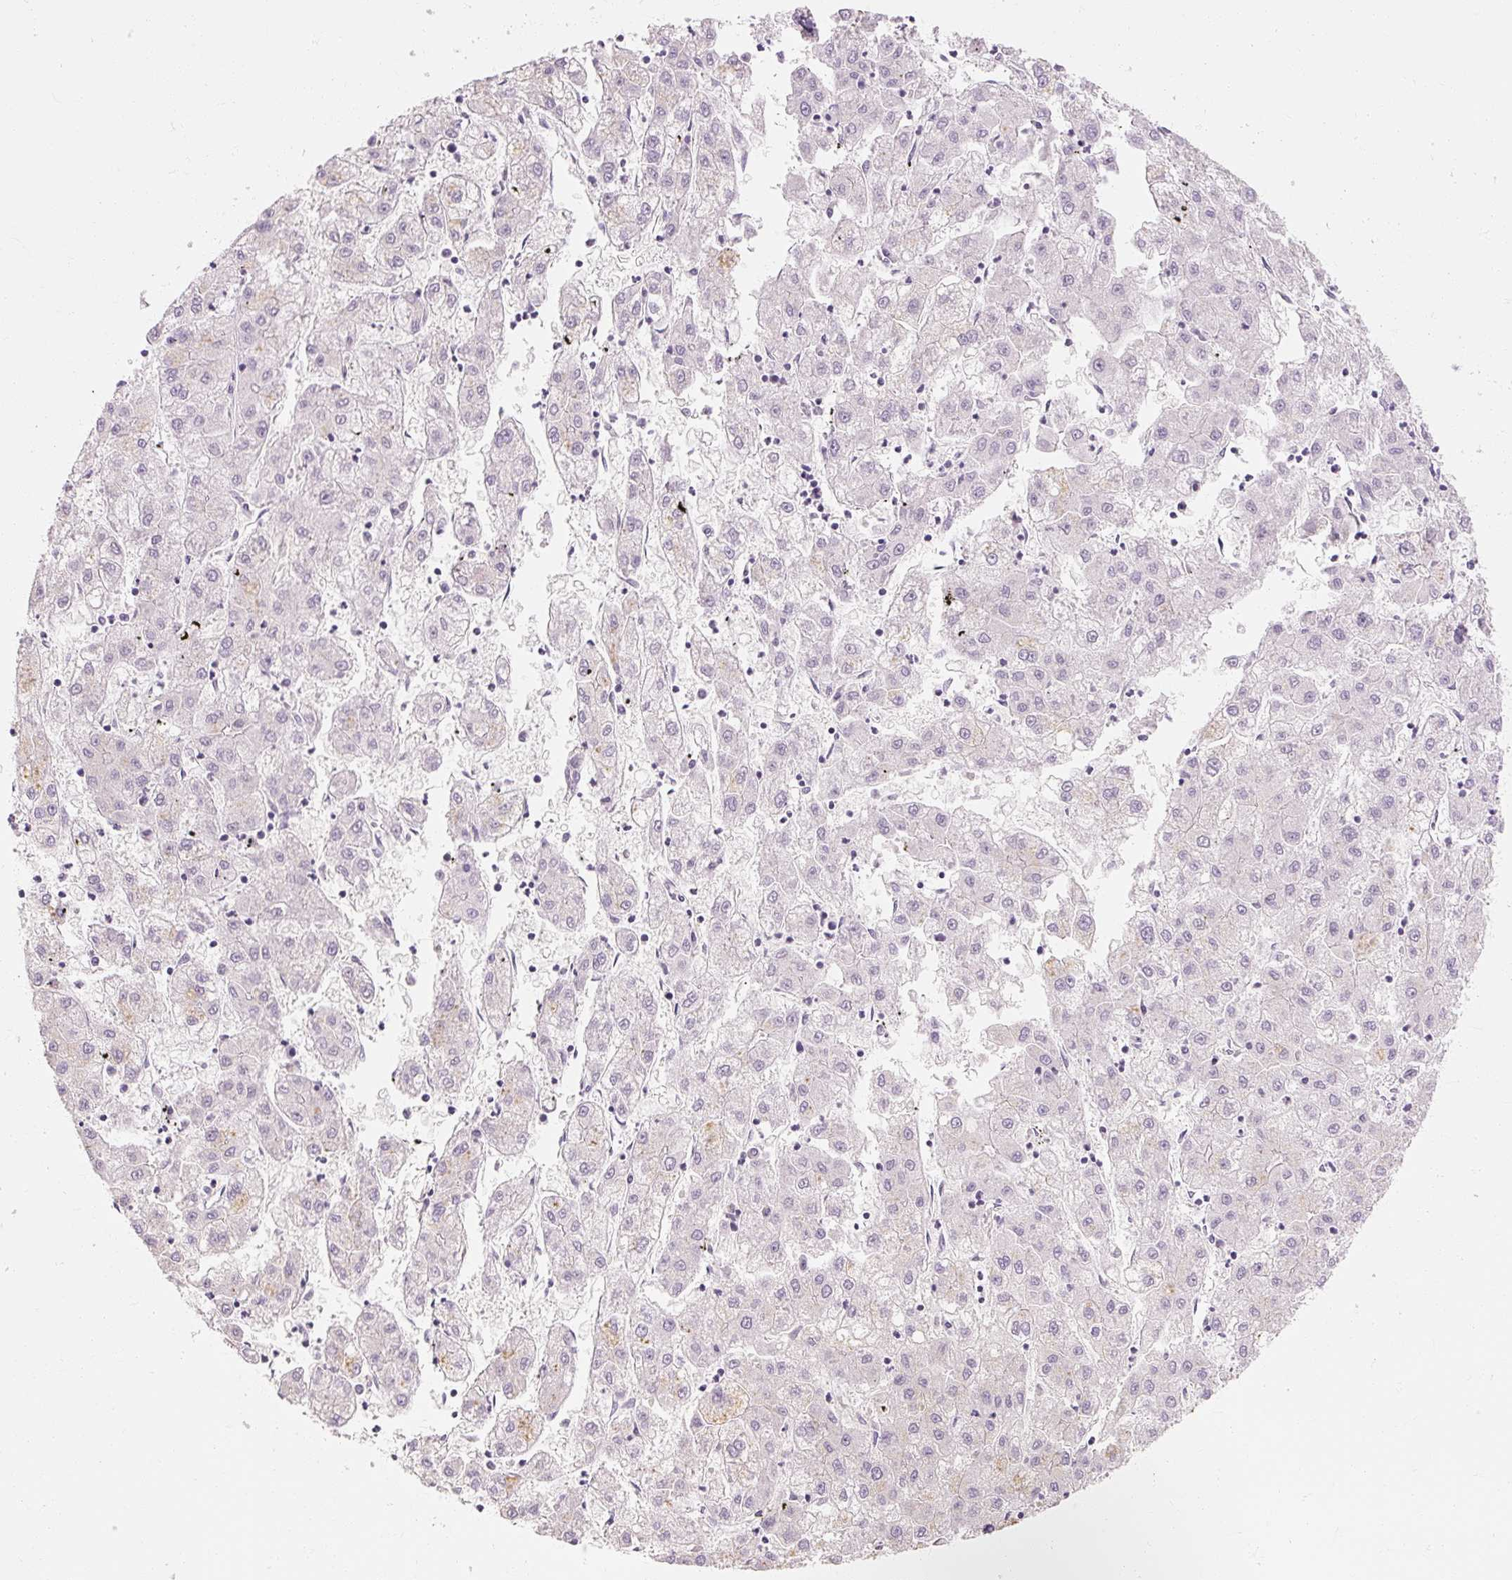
{"staining": {"intensity": "negative", "quantity": "none", "location": "none"}, "tissue": "liver cancer", "cell_type": "Tumor cells", "image_type": "cancer", "snomed": [{"axis": "morphology", "description": "Carcinoma, Hepatocellular, NOS"}, {"axis": "topography", "description": "Liver"}], "caption": "Immunohistochemistry (IHC) micrograph of neoplastic tissue: liver hepatocellular carcinoma stained with DAB displays no significant protein staining in tumor cells. (DAB IHC, high magnification).", "gene": "NFE2L3", "patient": {"sex": "male", "age": 72}}